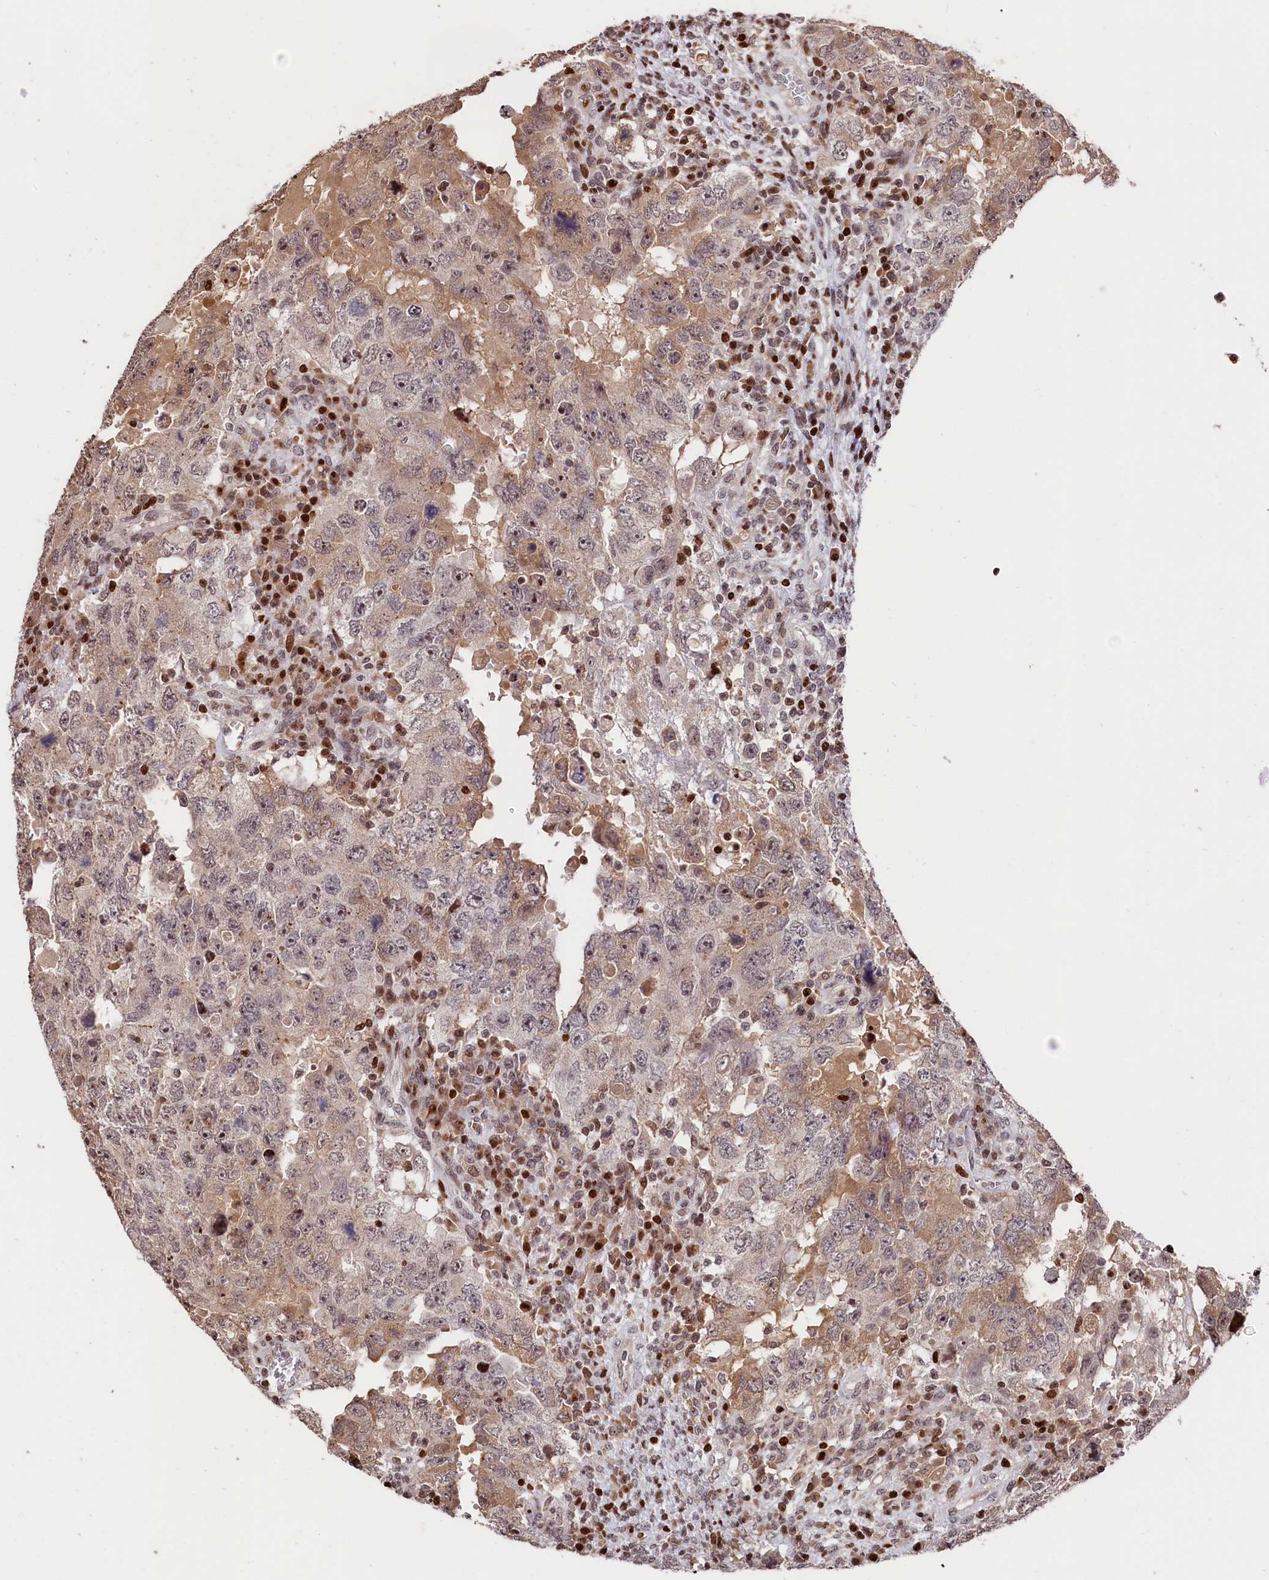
{"staining": {"intensity": "moderate", "quantity": "<25%", "location": "cytoplasmic/membranous"}, "tissue": "testis cancer", "cell_type": "Tumor cells", "image_type": "cancer", "snomed": [{"axis": "morphology", "description": "Carcinoma, Embryonal, NOS"}, {"axis": "topography", "description": "Testis"}], "caption": "Protein expression analysis of embryonal carcinoma (testis) displays moderate cytoplasmic/membranous expression in about <25% of tumor cells.", "gene": "MCF2L2", "patient": {"sex": "male", "age": 26}}